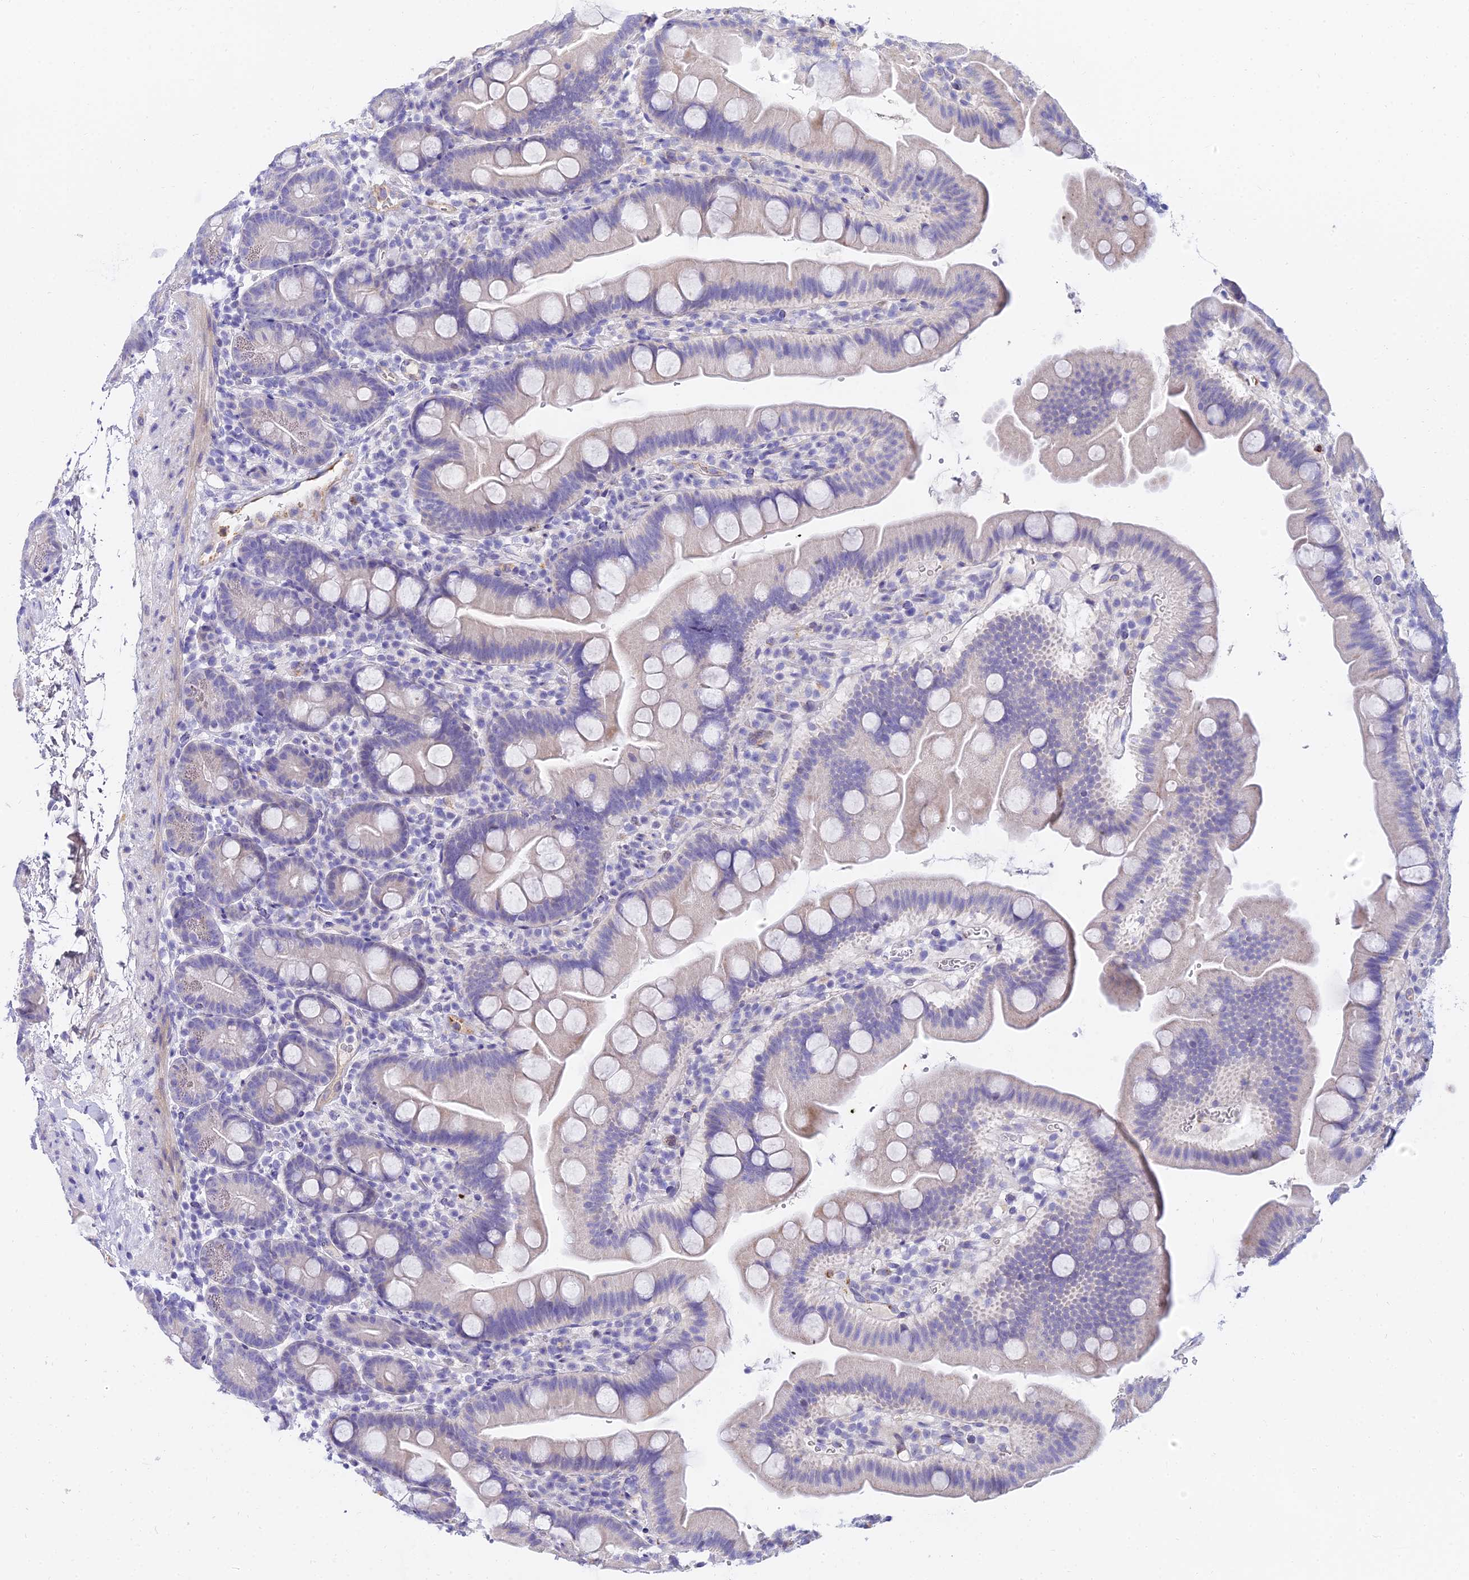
{"staining": {"intensity": "negative", "quantity": "none", "location": "none"}, "tissue": "small intestine", "cell_type": "Glandular cells", "image_type": "normal", "snomed": [{"axis": "morphology", "description": "Normal tissue, NOS"}, {"axis": "topography", "description": "Small intestine"}], "caption": "Protein analysis of normal small intestine displays no significant expression in glandular cells.", "gene": "VWC2L", "patient": {"sex": "female", "age": 68}}